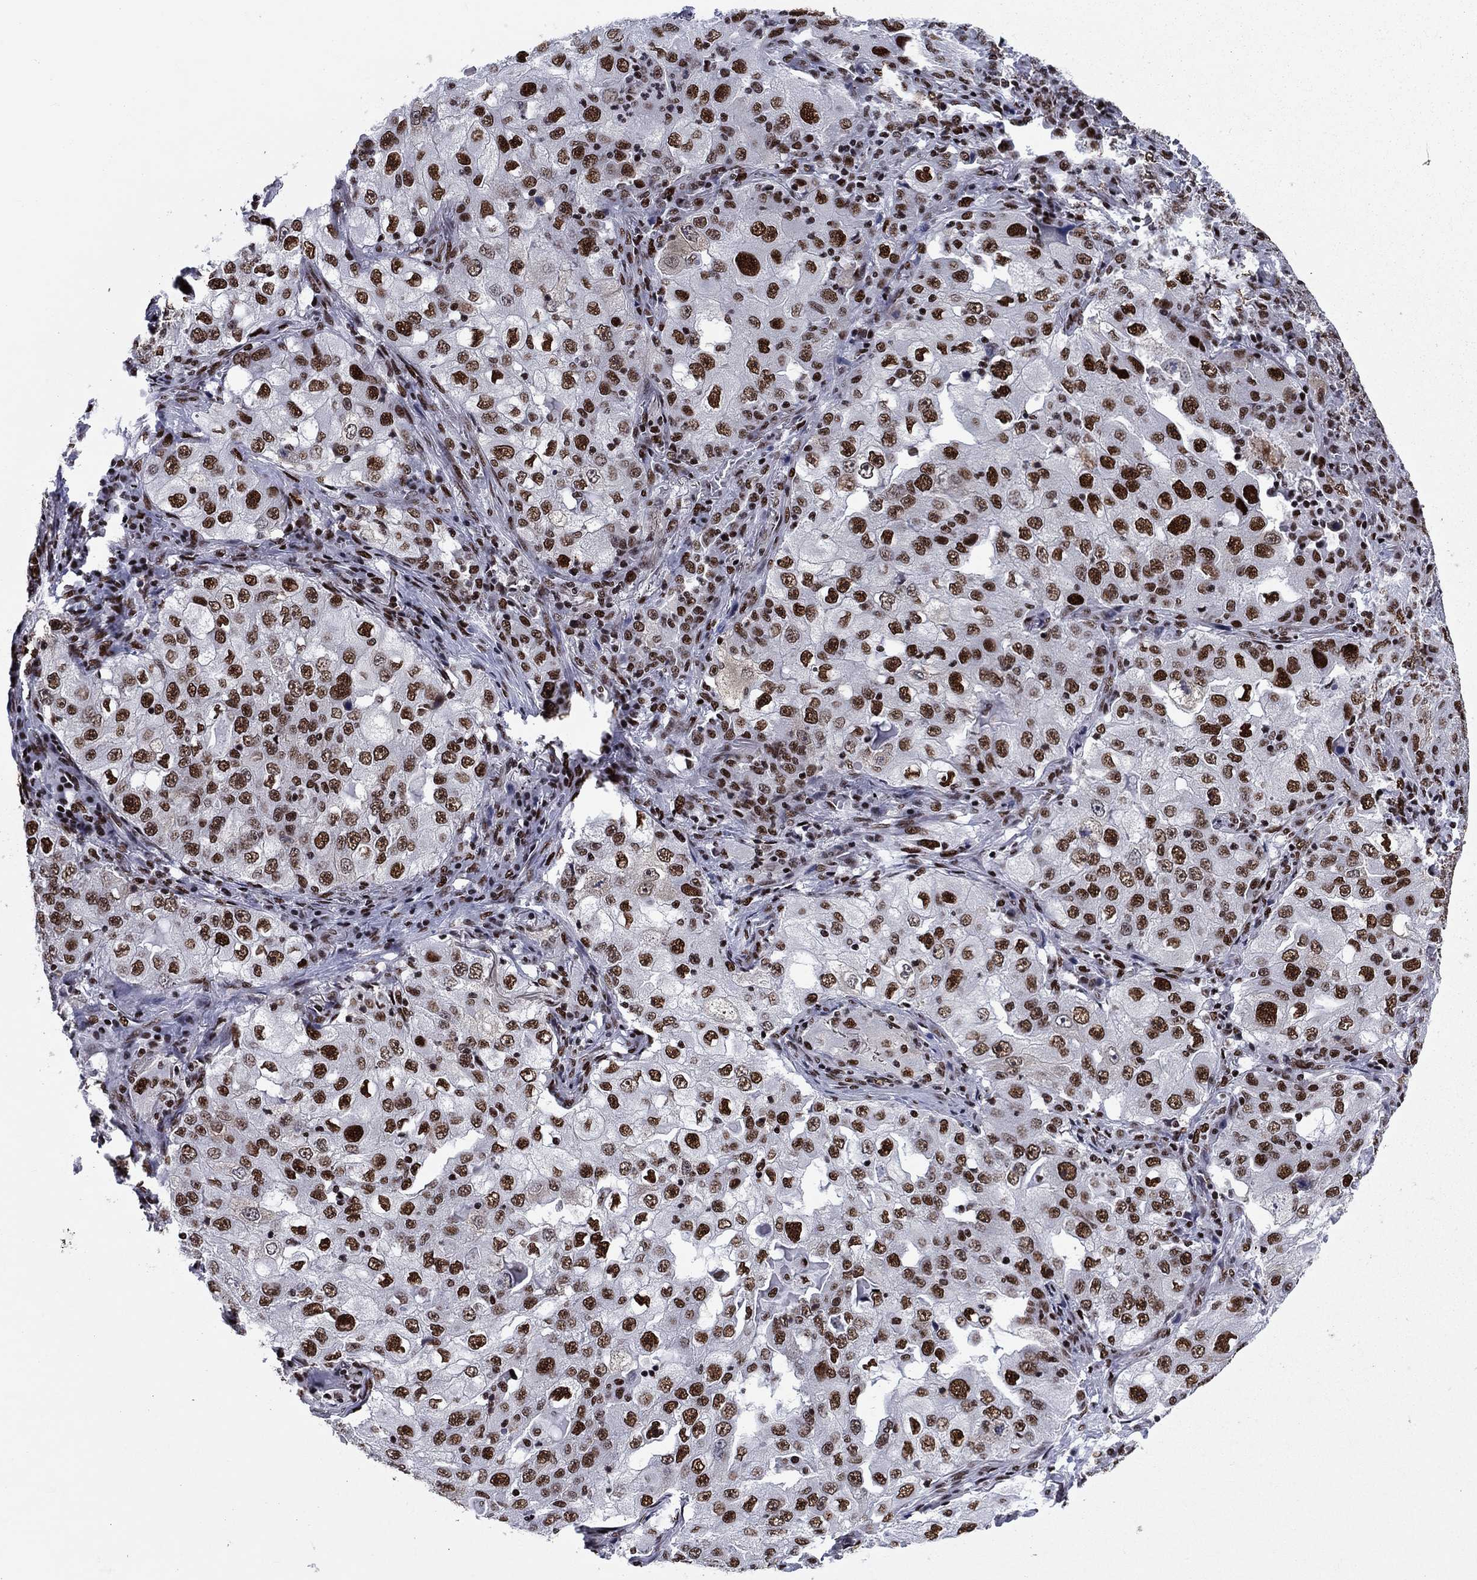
{"staining": {"intensity": "strong", "quantity": ">75%", "location": "nuclear"}, "tissue": "lung cancer", "cell_type": "Tumor cells", "image_type": "cancer", "snomed": [{"axis": "morphology", "description": "Adenocarcinoma, NOS"}, {"axis": "topography", "description": "Lung"}], "caption": "Lung cancer (adenocarcinoma) stained with DAB (3,3'-diaminobenzidine) IHC displays high levels of strong nuclear staining in approximately >75% of tumor cells.", "gene": "RPRD1B", "patient": {"sex": "female", "age": 61}}